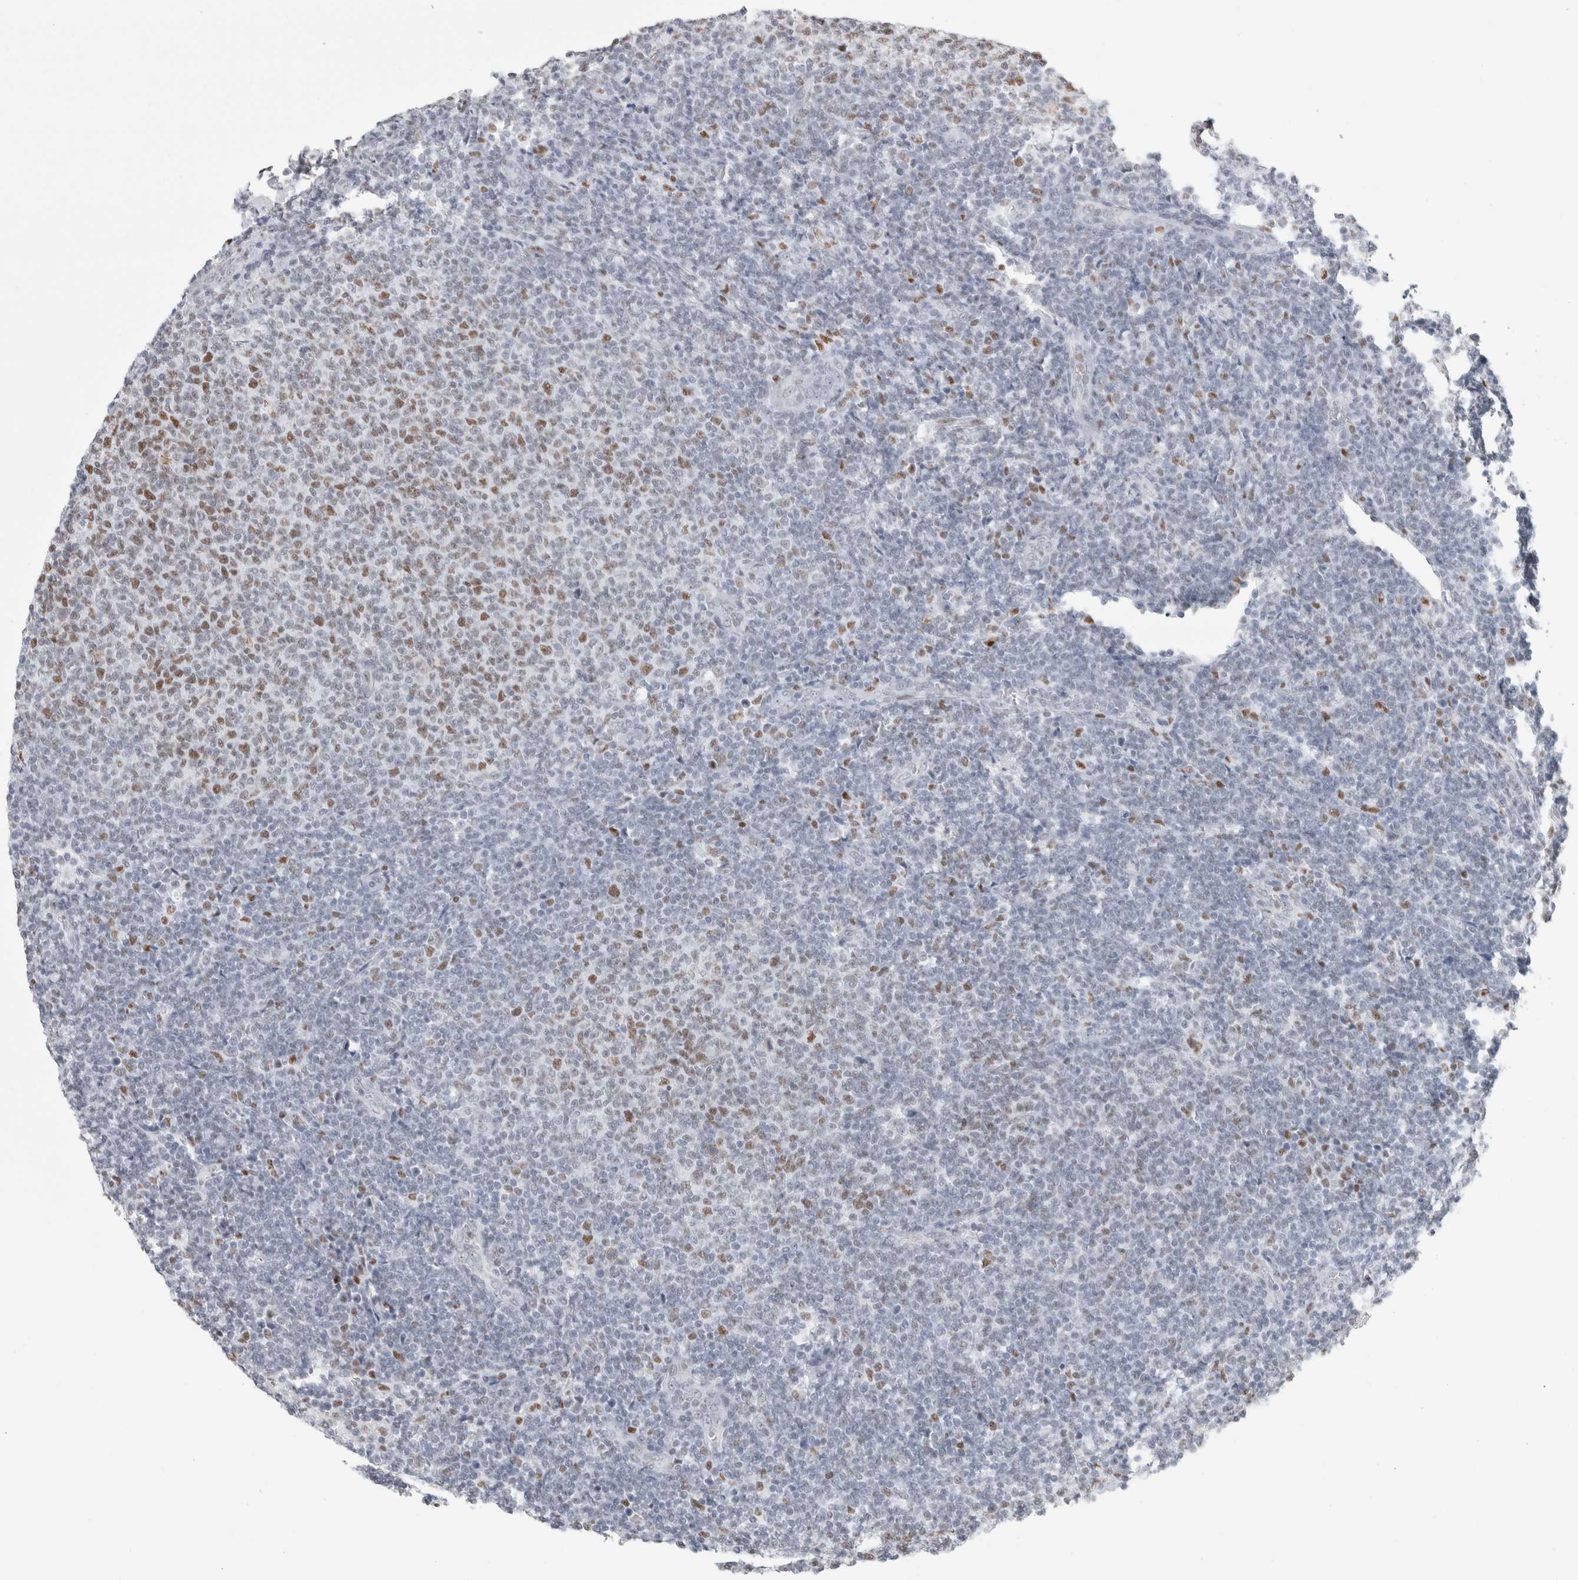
{"staining": {"intensity": "moderate", "quantity": "<25%", "location": "nuclear"}, "tissue": "lymphoma", "cell_type": "Tumor cells", "image_type": "cancer", "snomed": [{"axis": "morphology", "description": "Malignant lymphoma, non-Hodgkin's type, Low grade"}, {"axis": "topography", "description": "Lymph node"}], "caption": "About <25% of tumor cells in human lymphoma reveal moderate nuclear protein staining as visualized by brown immunohistochemical staining.", "gene": "SMARCC1", "patient": {"sex": "male", "age": 66}}